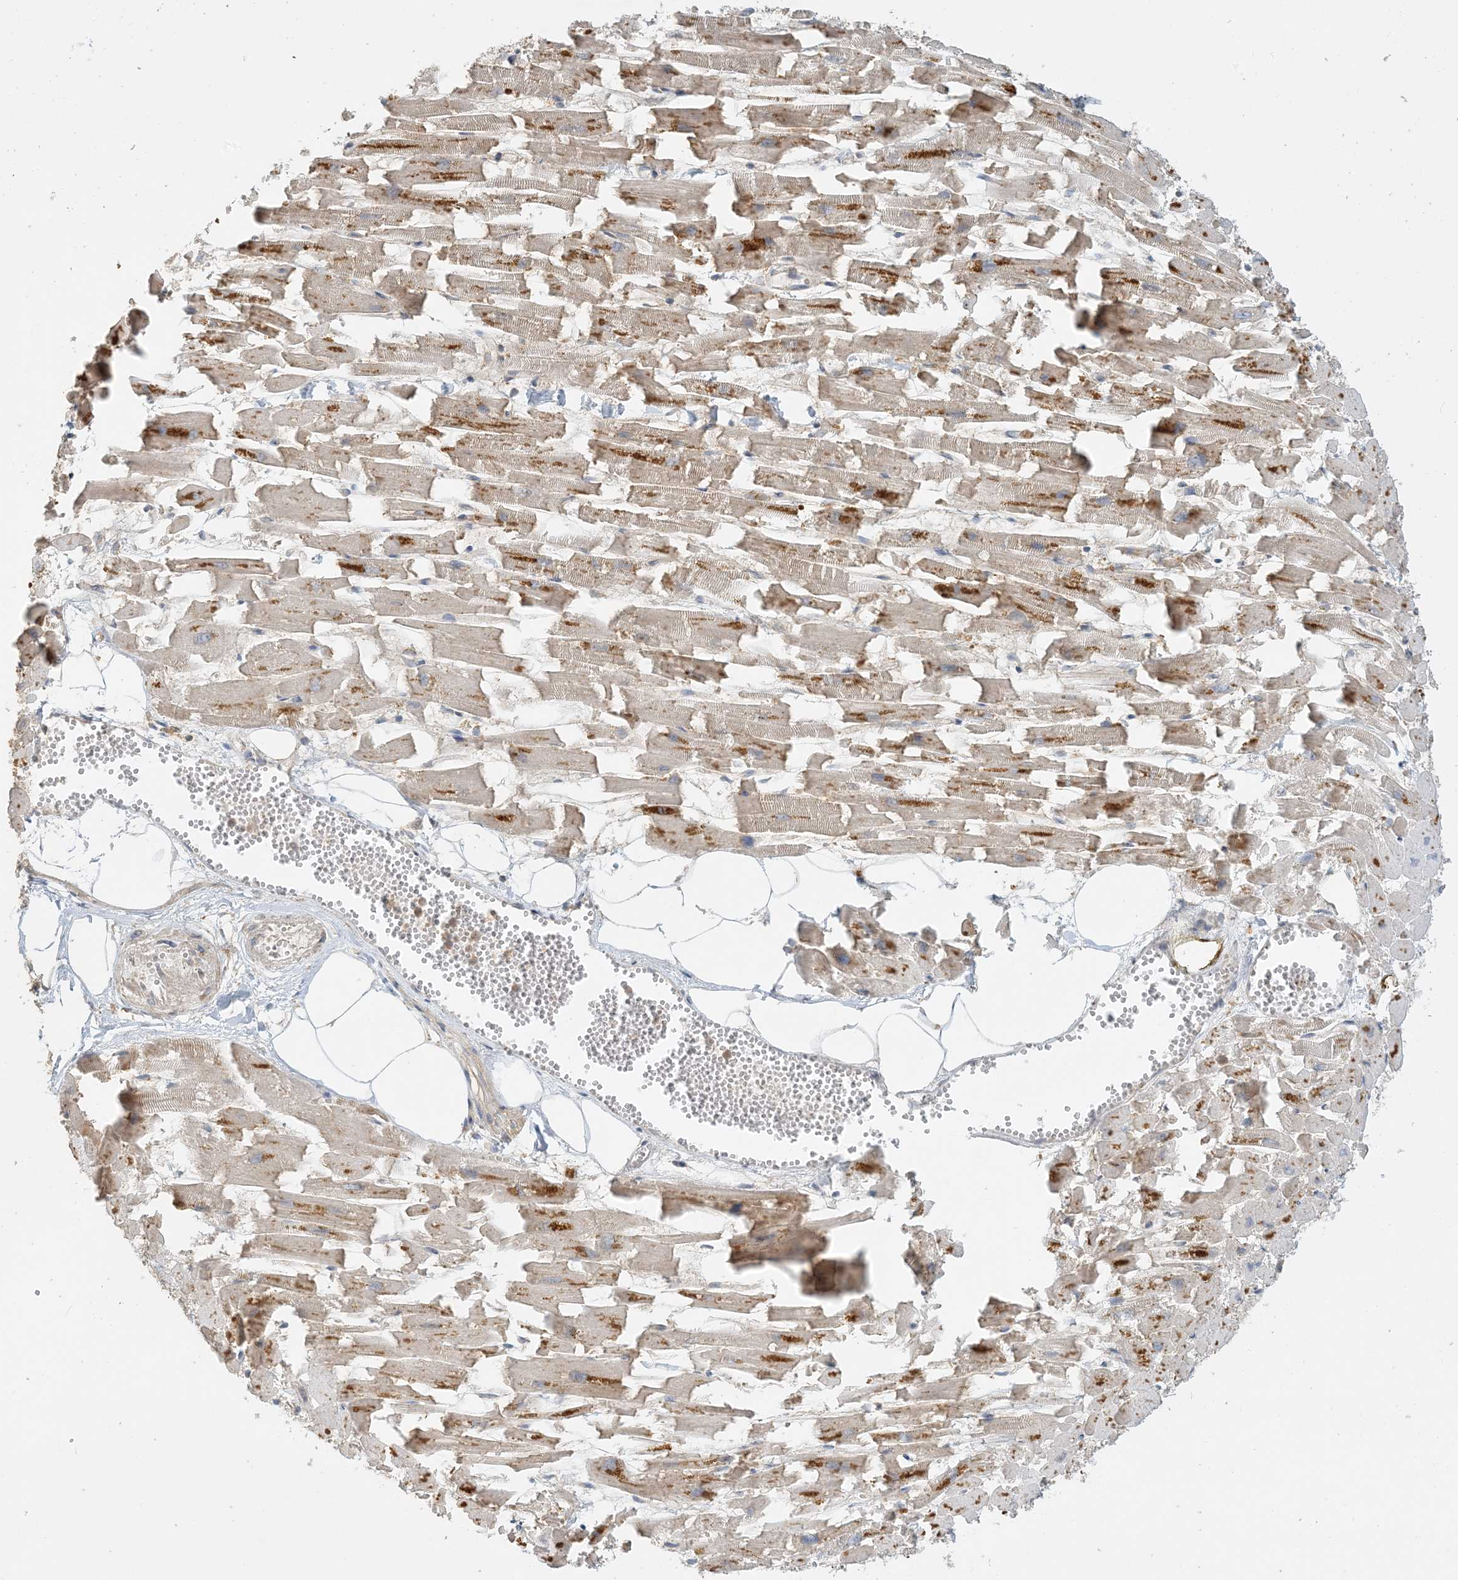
{"staining": {"intensity": "moderate", "quantity": ">75%", "location": "cytoplasmic/membranous"}, "tissue": "heart muscle", "cell_type": "Cardiomyocytes", "image_type": "normal", "snomed": [{"axis": "morphology", "description": "Normal tissue, NOS"}, {"axis": "topography", "description": "Heart"}], "caption": "Protein expression analysis of benign heart muscle shows moderate cytoplasmic/membranous expression in approximately >75% of cardiomyocytes. The protein is stained brown, and the nuclei are stained in blue (DAB IHC with brightfield microscopy, high magnification).", "gene": "SPPL2A", "patient": {"sex": "female", "age": 64}}